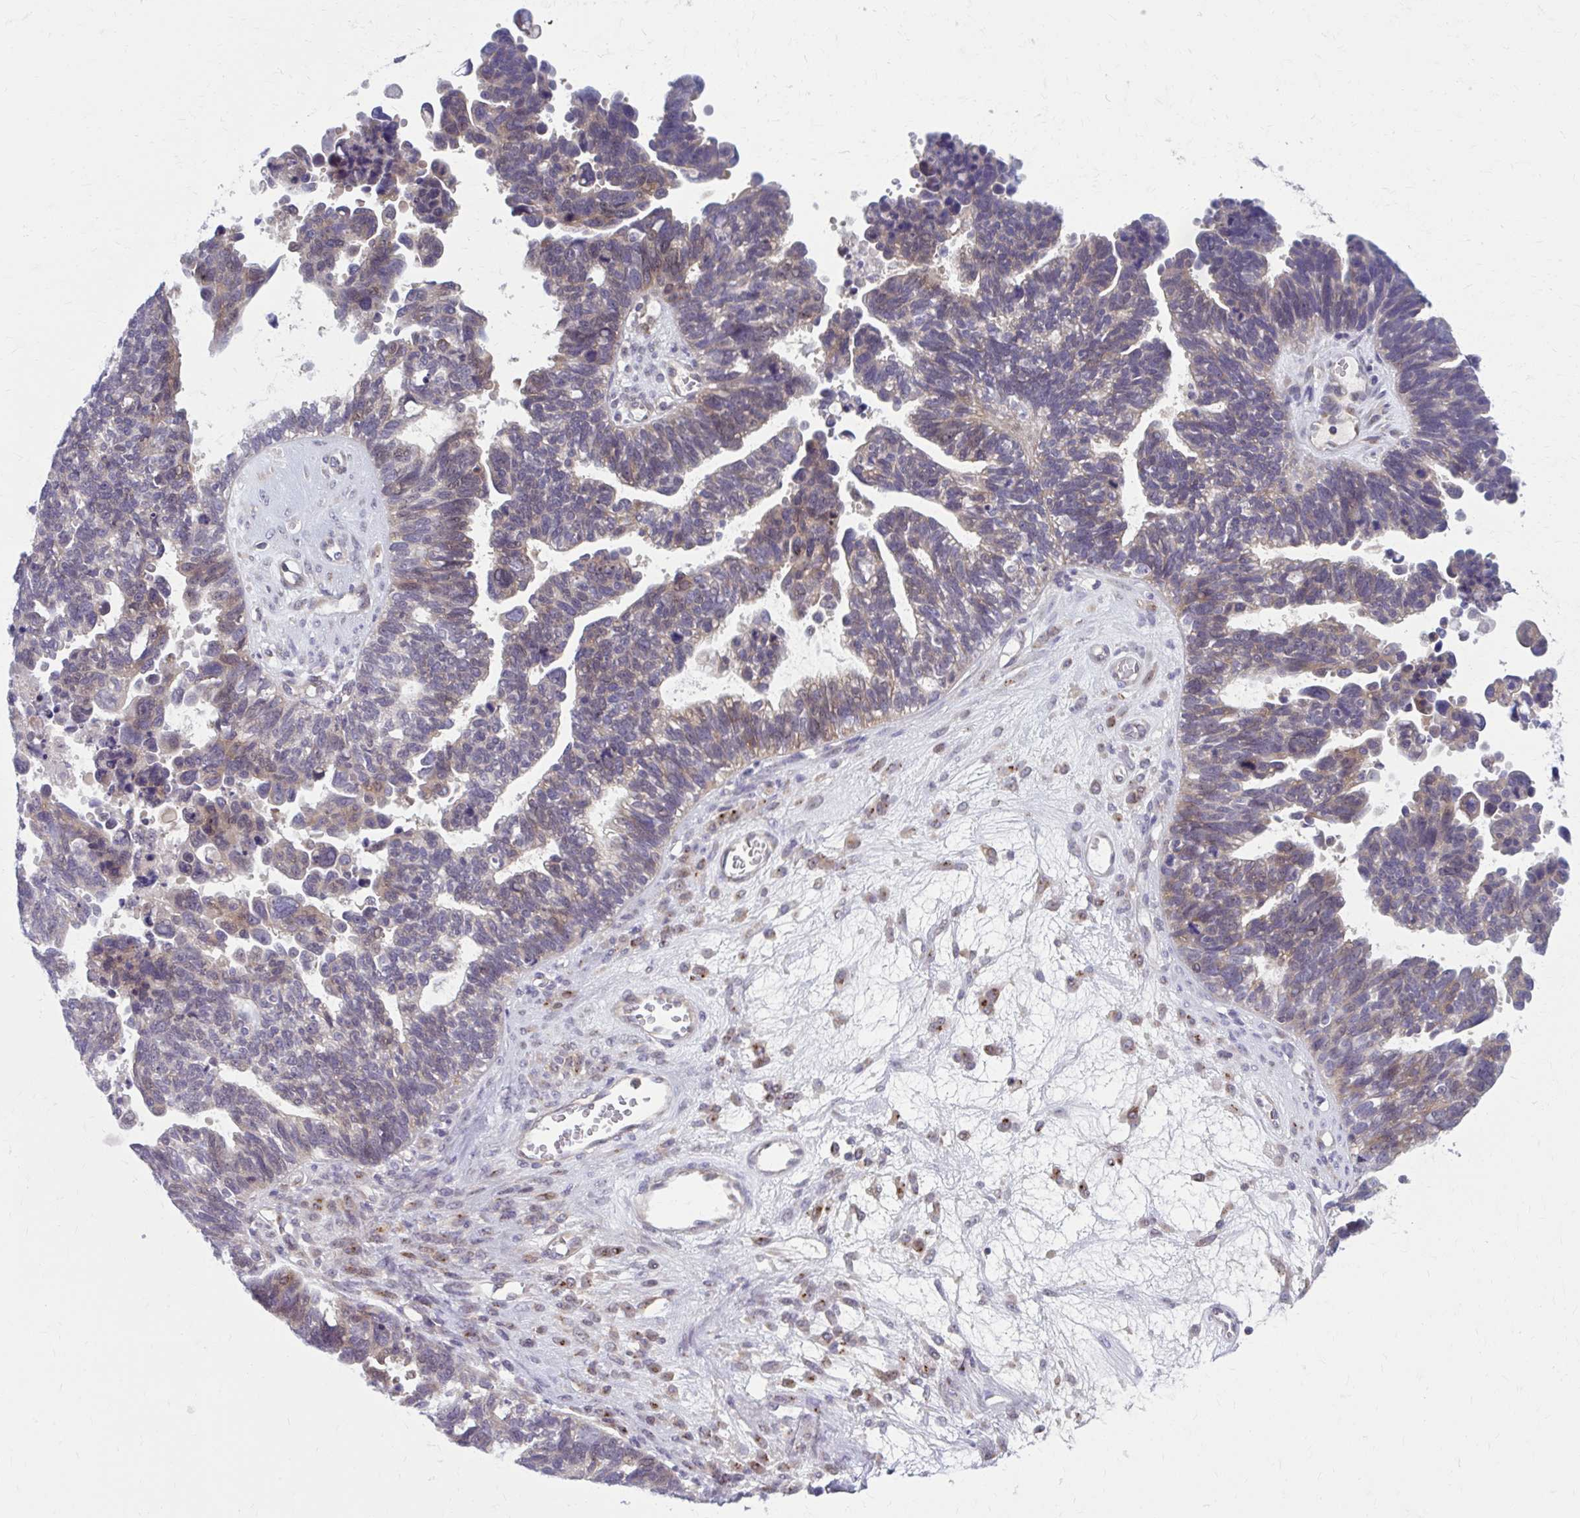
{"staining": {"intensity": "moderate", "quantity": "25%-75%", "location": "cytoplasmic/membranous,nuclear"}, "tissue": "ovarian cancer", "cell_type": "Tumor cells", "image_type": "cancer", "snomed": [{"axis": "morphology", "description": "Cystadenocarcinoma, serous, NOS"}, {"axis": "topography", "description": "Ovary"}], "caption": "The micrograph displays immunohistochemical staining of serous cystadenocarcinoma (ovarian). There is moderate cytoplasmic/membranous and nuclear staining is present in about 25%-75% of tumor cells.", "gene": "CHST3", "patient": {"sex": "female", "age": 60}}